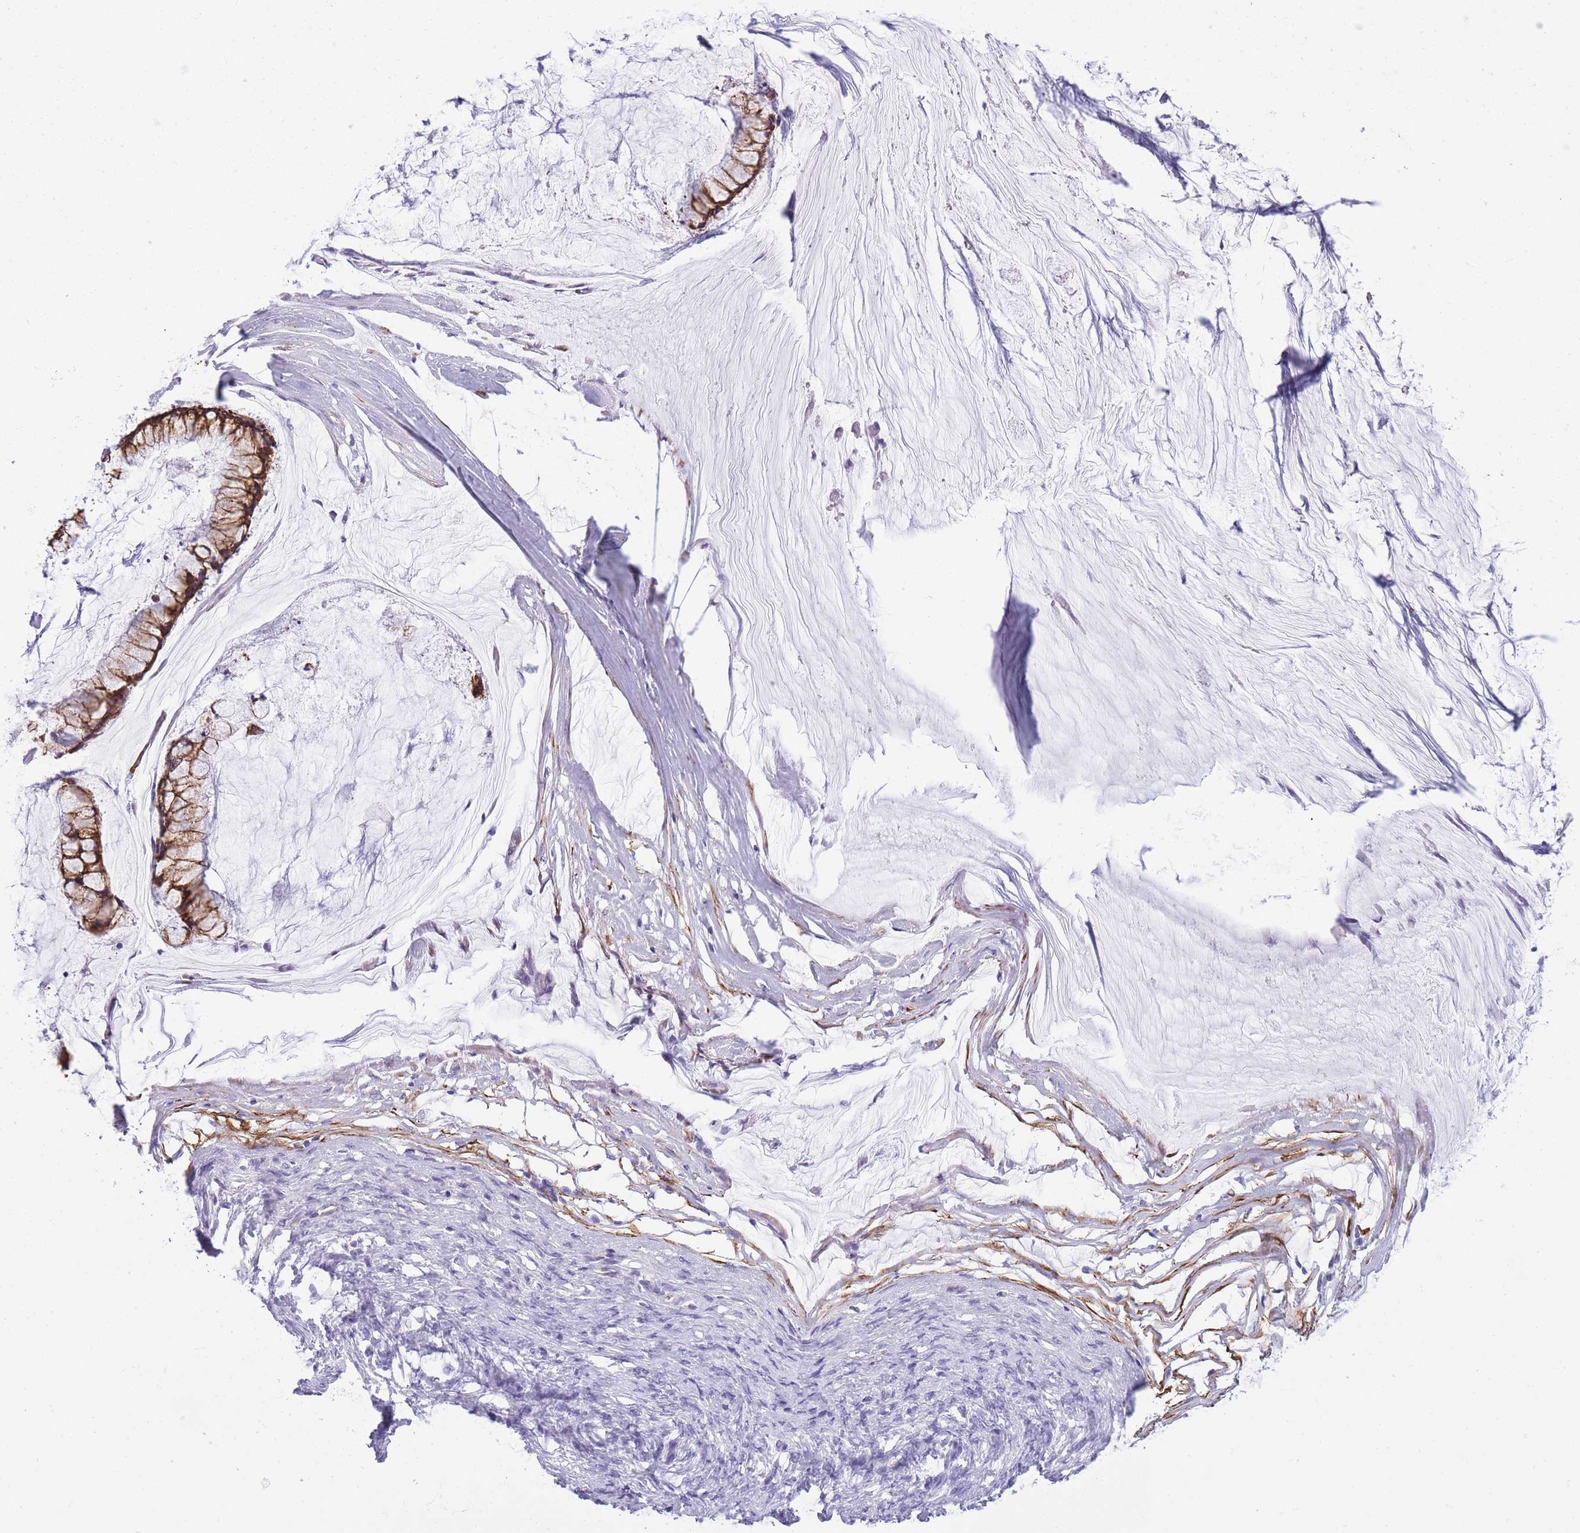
{"staining": {"intensity": "strong", "quantity": ">75%", "location": "cytoplasmic/membranous"}, "tissue": "ovarian cancer", "cell_type": "Tumor cells", "image_type": "cancer", "snomed": [{"axis": "morphology", "description": "Cystadenocarcinoma, mucinous, NOS"}, {"axis": "topography", "description": "Ovary"}], "caption": "IHC micrograph of ovarian cancer stained for a protein (brown), which exhibits high levels of strong cytoplasmic/membranous positivity in about >75% of tumor cells.", "gene": "RADX", "patient": {"sex": "female", "age": 42}}